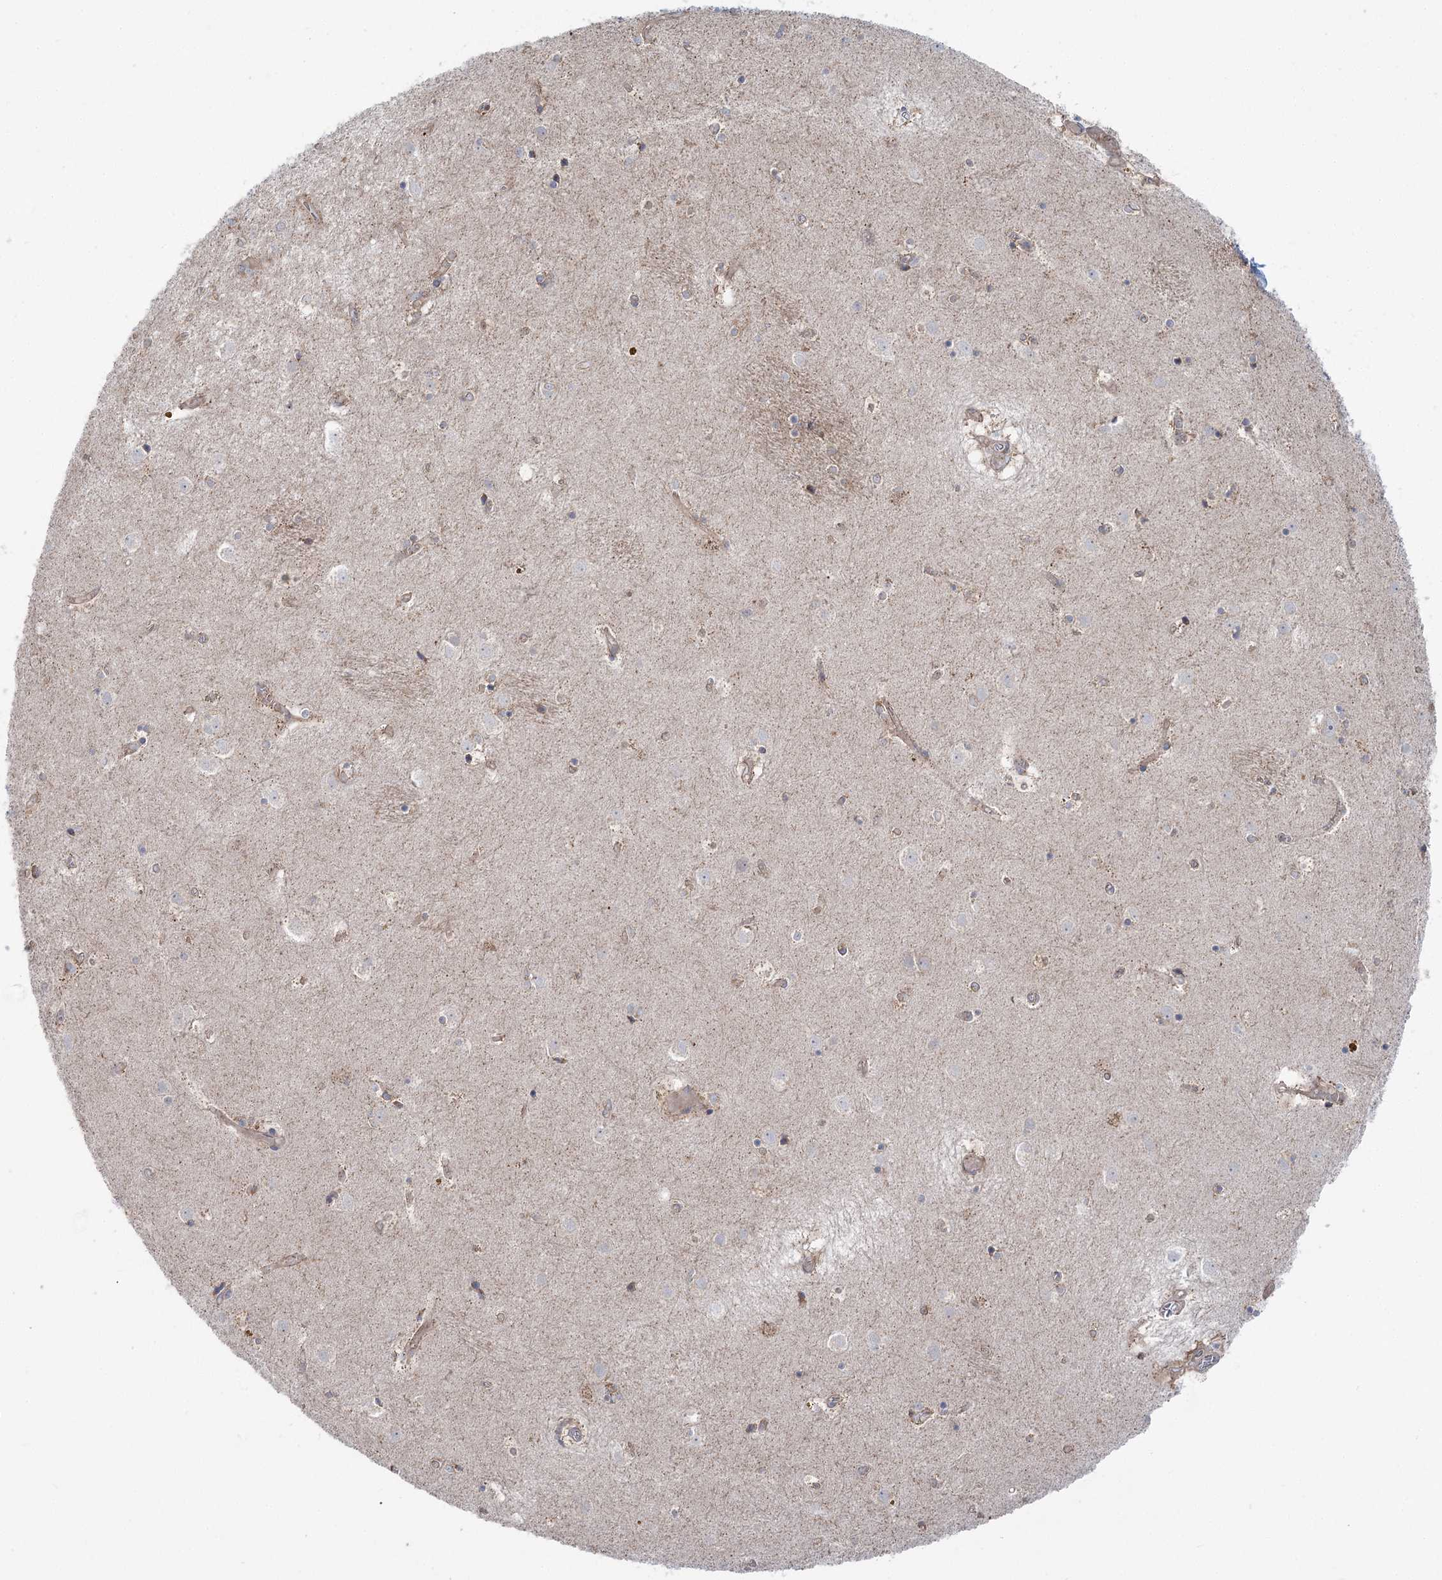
{"staining": {"intensity": "weak", "quantity": "<25%", "location": "cytoplasmic/membranous"}, "tissue": "caudate", "cell_type": "Glial cells", "image_type": "normal", "snomed": [{"axis": "morphology", "description": "Normal tissue, NOS"}, {"axis": "topography", "description": "Lateral ventricle wall"}], "caption": "Immunohistochemistry of benign human caudate shows no staining in glial cells.", "gene": "SCN11A", "patient": {"sex": "male", "age": 70}}